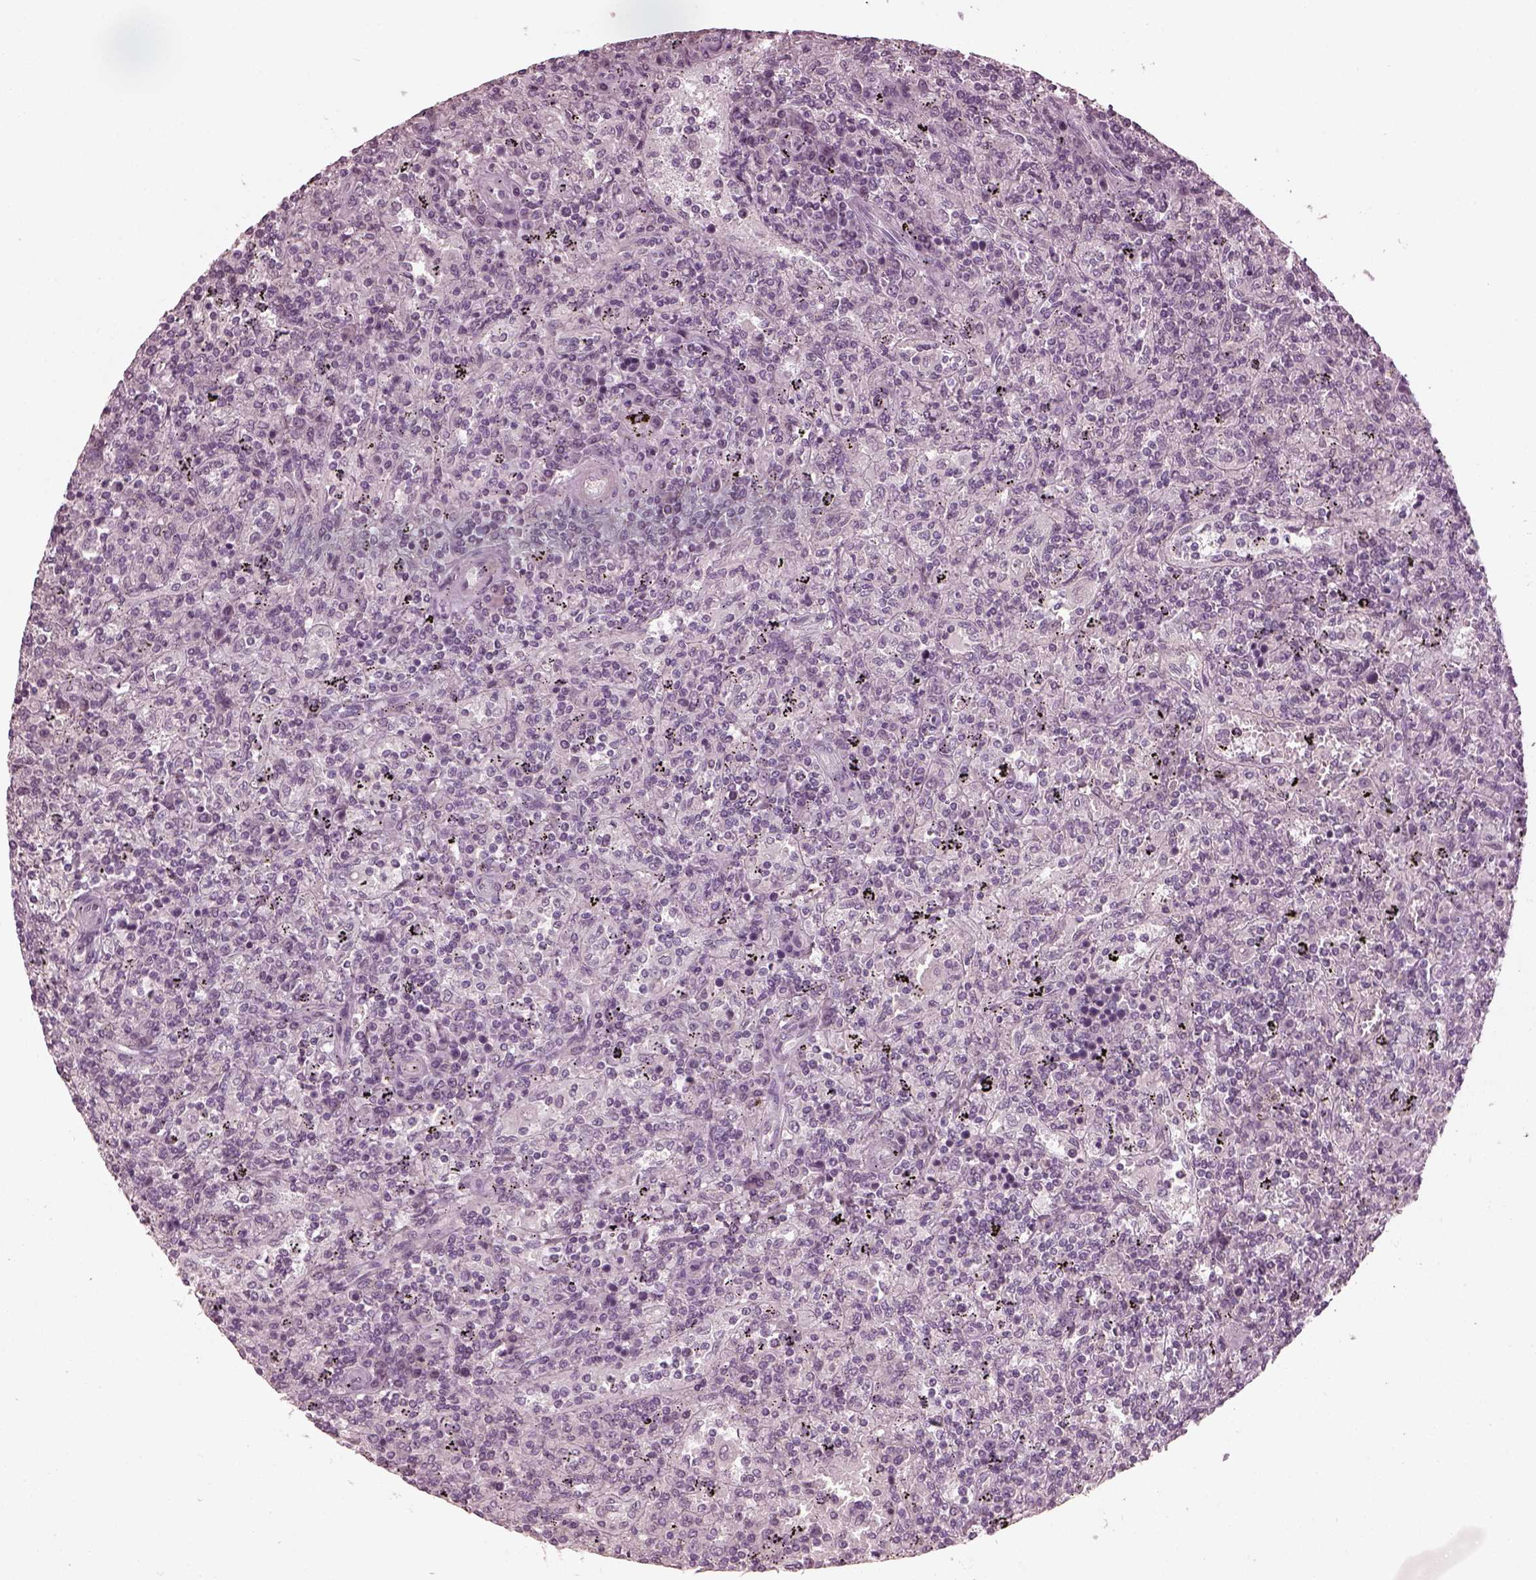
{"staining": {"intensity": "negative", "quantity": "none", "location": "none"}, "tissue": "lymphoma", "cell_type": "Tumor cells", "image_type": "cancer", "snomed": [{"axis": "morphology", "description": "Malignant lymphoma, non-Hodgkin's type, Low grade"}, {"axis": "topography", "description": "Spleen"}], "caption": "Immunohistochemistry micrograph of neoplastic tissue: lymphoma stained with DAB shows no significant protein staining in tumor cells.", "gene": "CCDC170", "patient": {"sex": "male", "age": 62}}